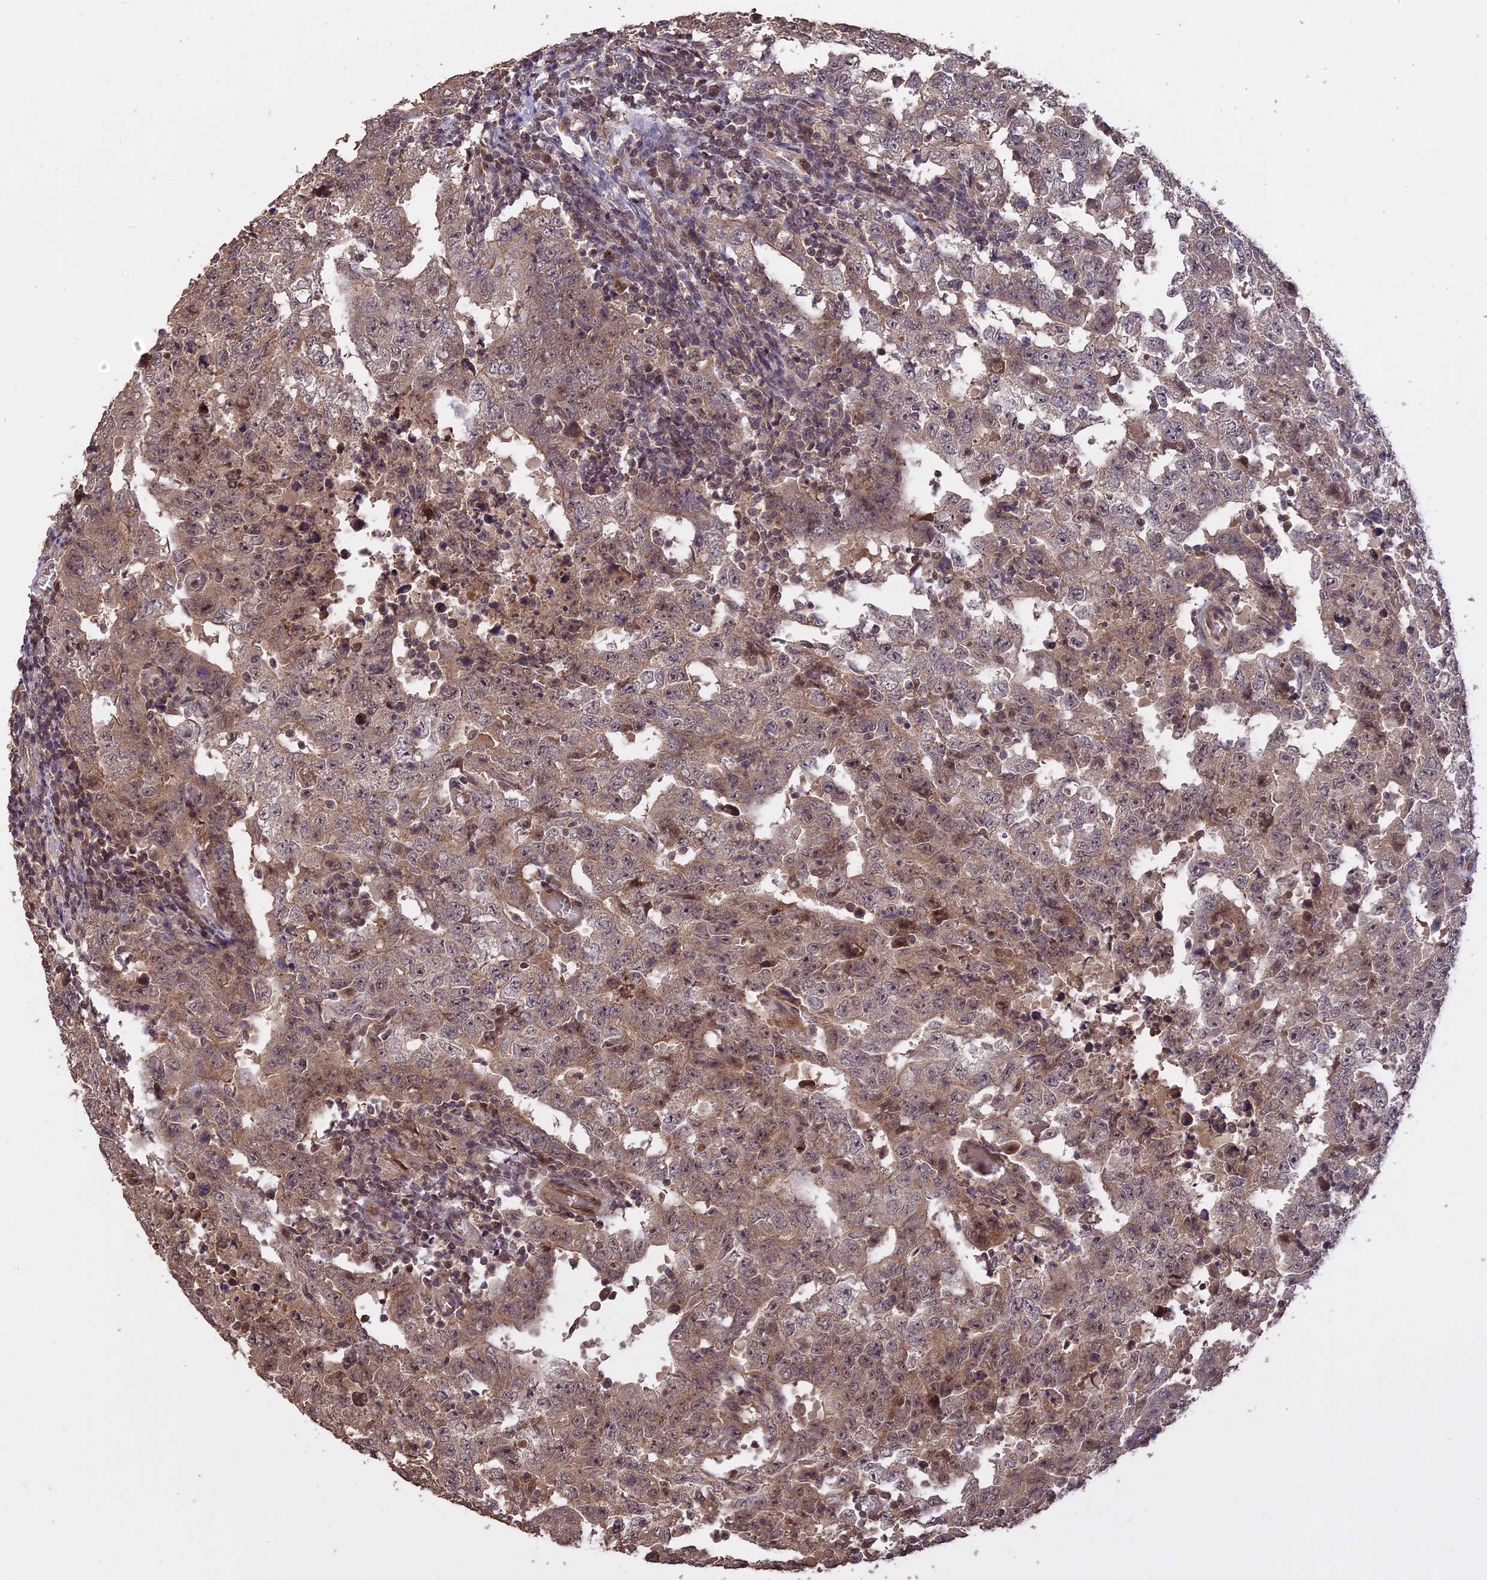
{"staining": {"intensity": "moderate", "quantity": "25%-75%", "location": "cytoplasmic/membranous,nuclear"}, "tissue": "testis cancer", "cell_type": "Tumor cells", "image_type": "cancer", "snomed": [{"axis": "morphology", "description": "Carcinoma, Embryonal, NOS"}, {"axis": "topography", "description": "Testis"}], "caption": "Testis cancer tissue exhibits moderate cytoplasmic/membranous and nuclear expression in about 25%-75% of tumor cells, visualized by immunohistochemistry. Nuclei are stained in blue.", "gene": "TIGD7", "patient": {"sex": "male", "age": 26}}